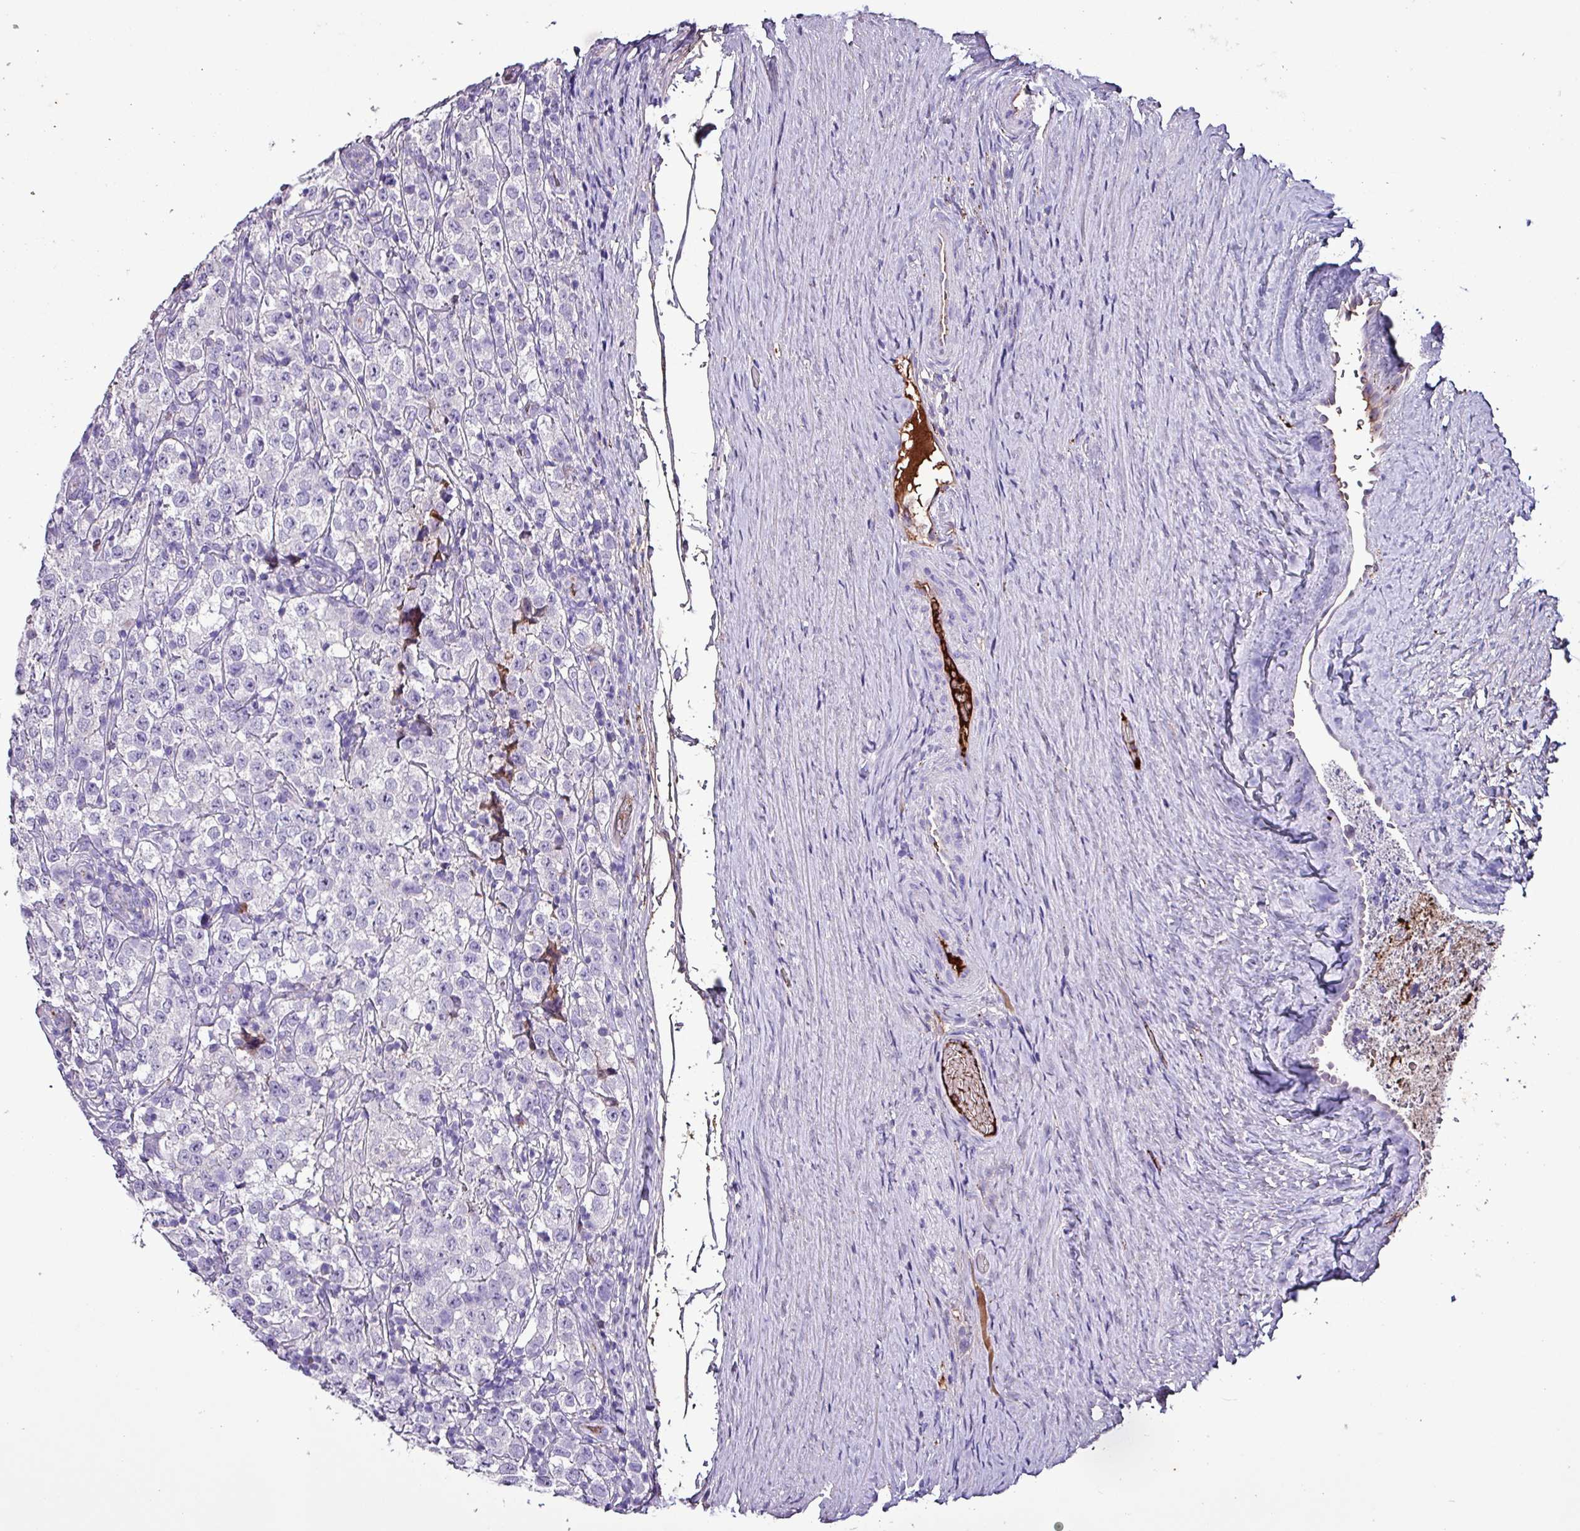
{"staining": {"intensity": "negative", "quantity": "none", "location": "none"}, "tissue": "testis cancer", "cell_type": "Tumor cells", "image_type": "cancer", "snomed": [{"axis": "morphology", "description": "Seminoma, NOS"}, {"axis": "morphology", "description": "Carcinoma, Embryonal, NOS"}, {"axis": "topography", "description": "Testis"}], "caption": "Immunohistochemical staining of embryonal carcinoma (testis) displays no significant staining in tumor cells.", "gene": "HP", "patient": {"sex": "male", "age": 41}}